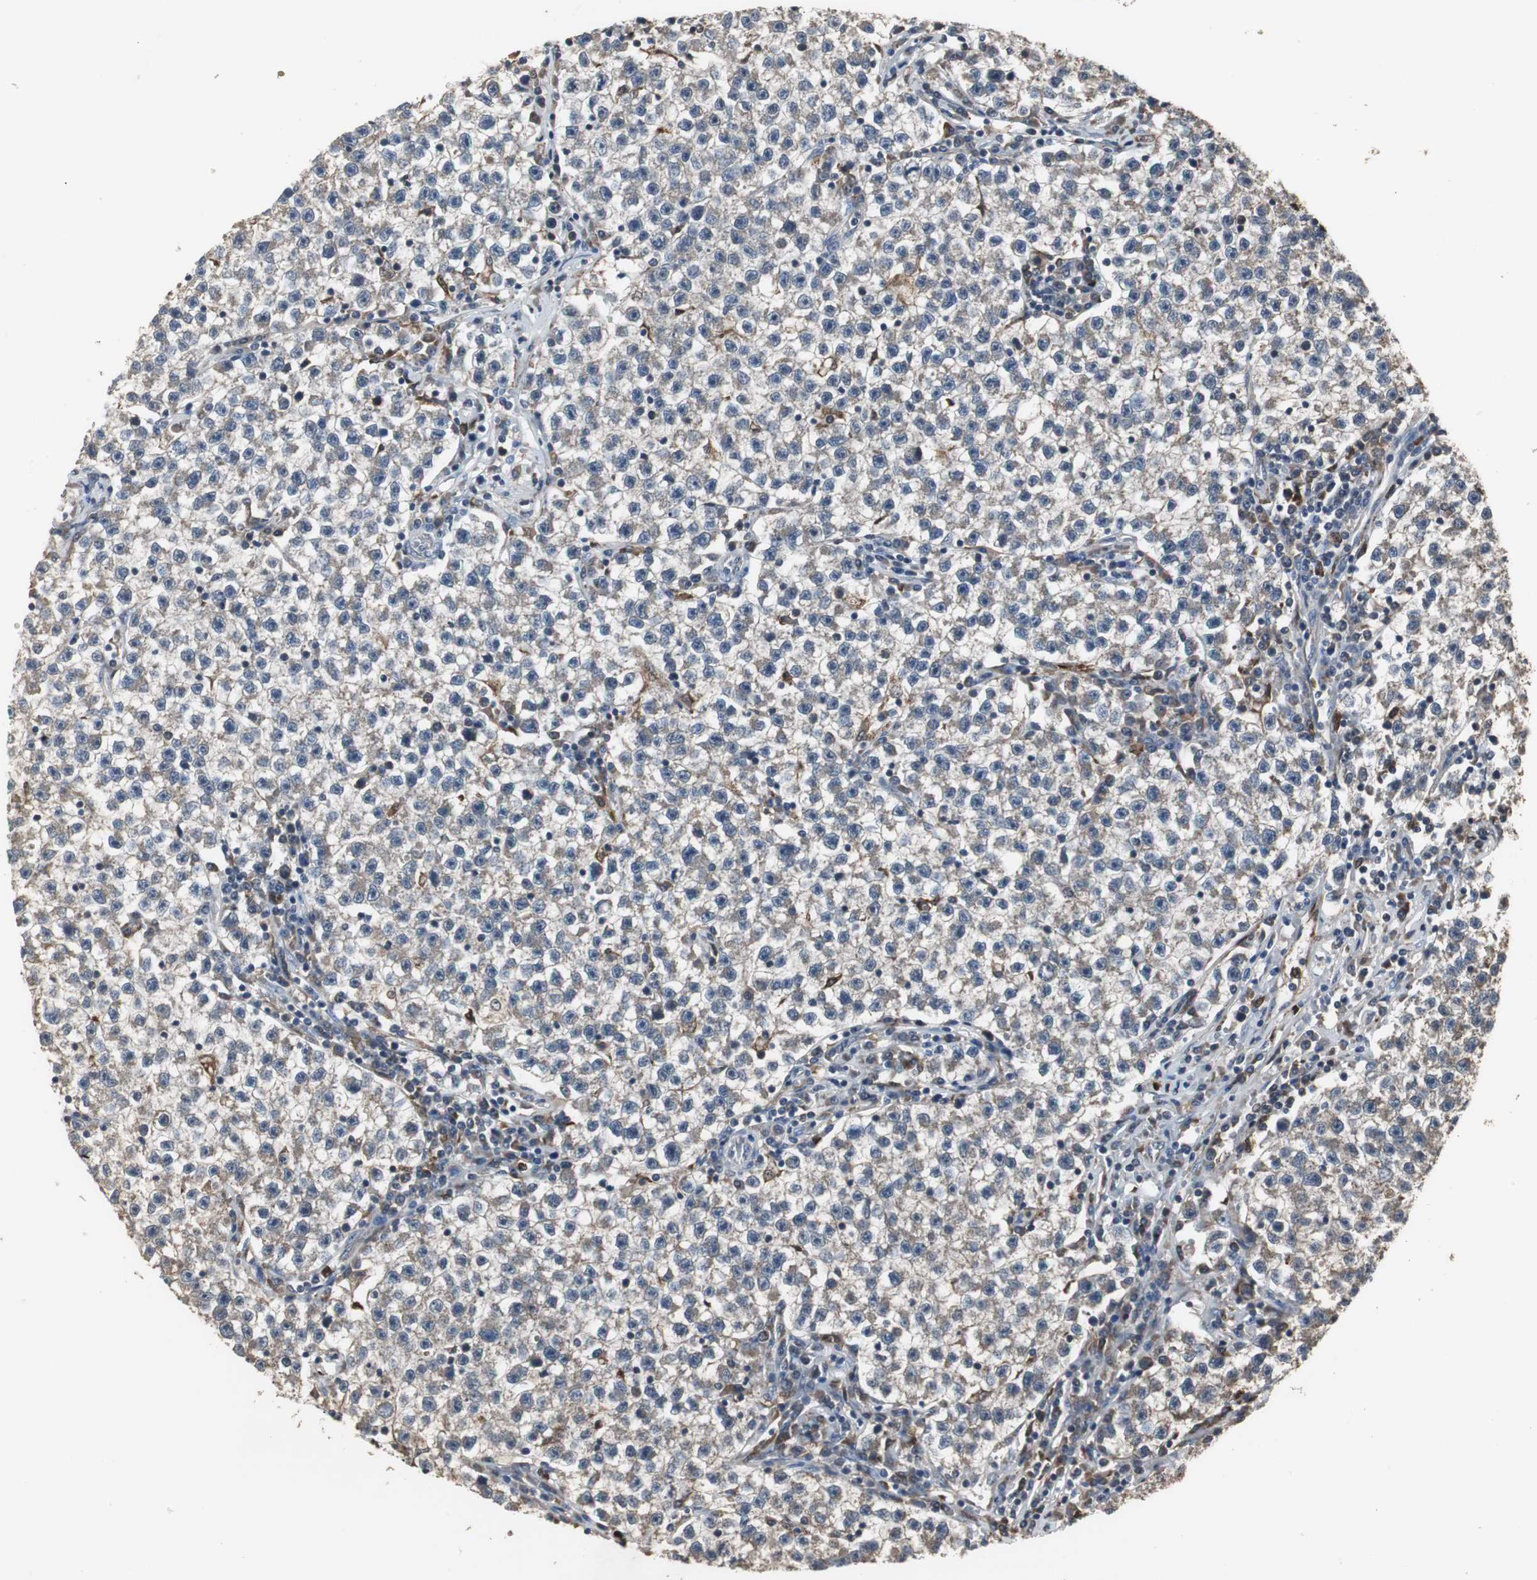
{"staining": {"intensity": "weak", "quantity": "25%-75%", "location": "cytoplasmic/membranous"}, "tissue": "testis cancer", "cell_type": "Tumor cells", "image_type": "cancer", "snomed": [{"axis": "morphology", "description": "Seminoma, NOS"}, {"axis": "topography", "description": "Testis"}], "caption": "Testis cancer stained with DAB immunohistochemistry shows low levels of weak cytoplasmic/membranous staining in about 25%-75% of tumor cells.", "gene": "NCF2", "patient": {"sex": "male", "age": 22}}